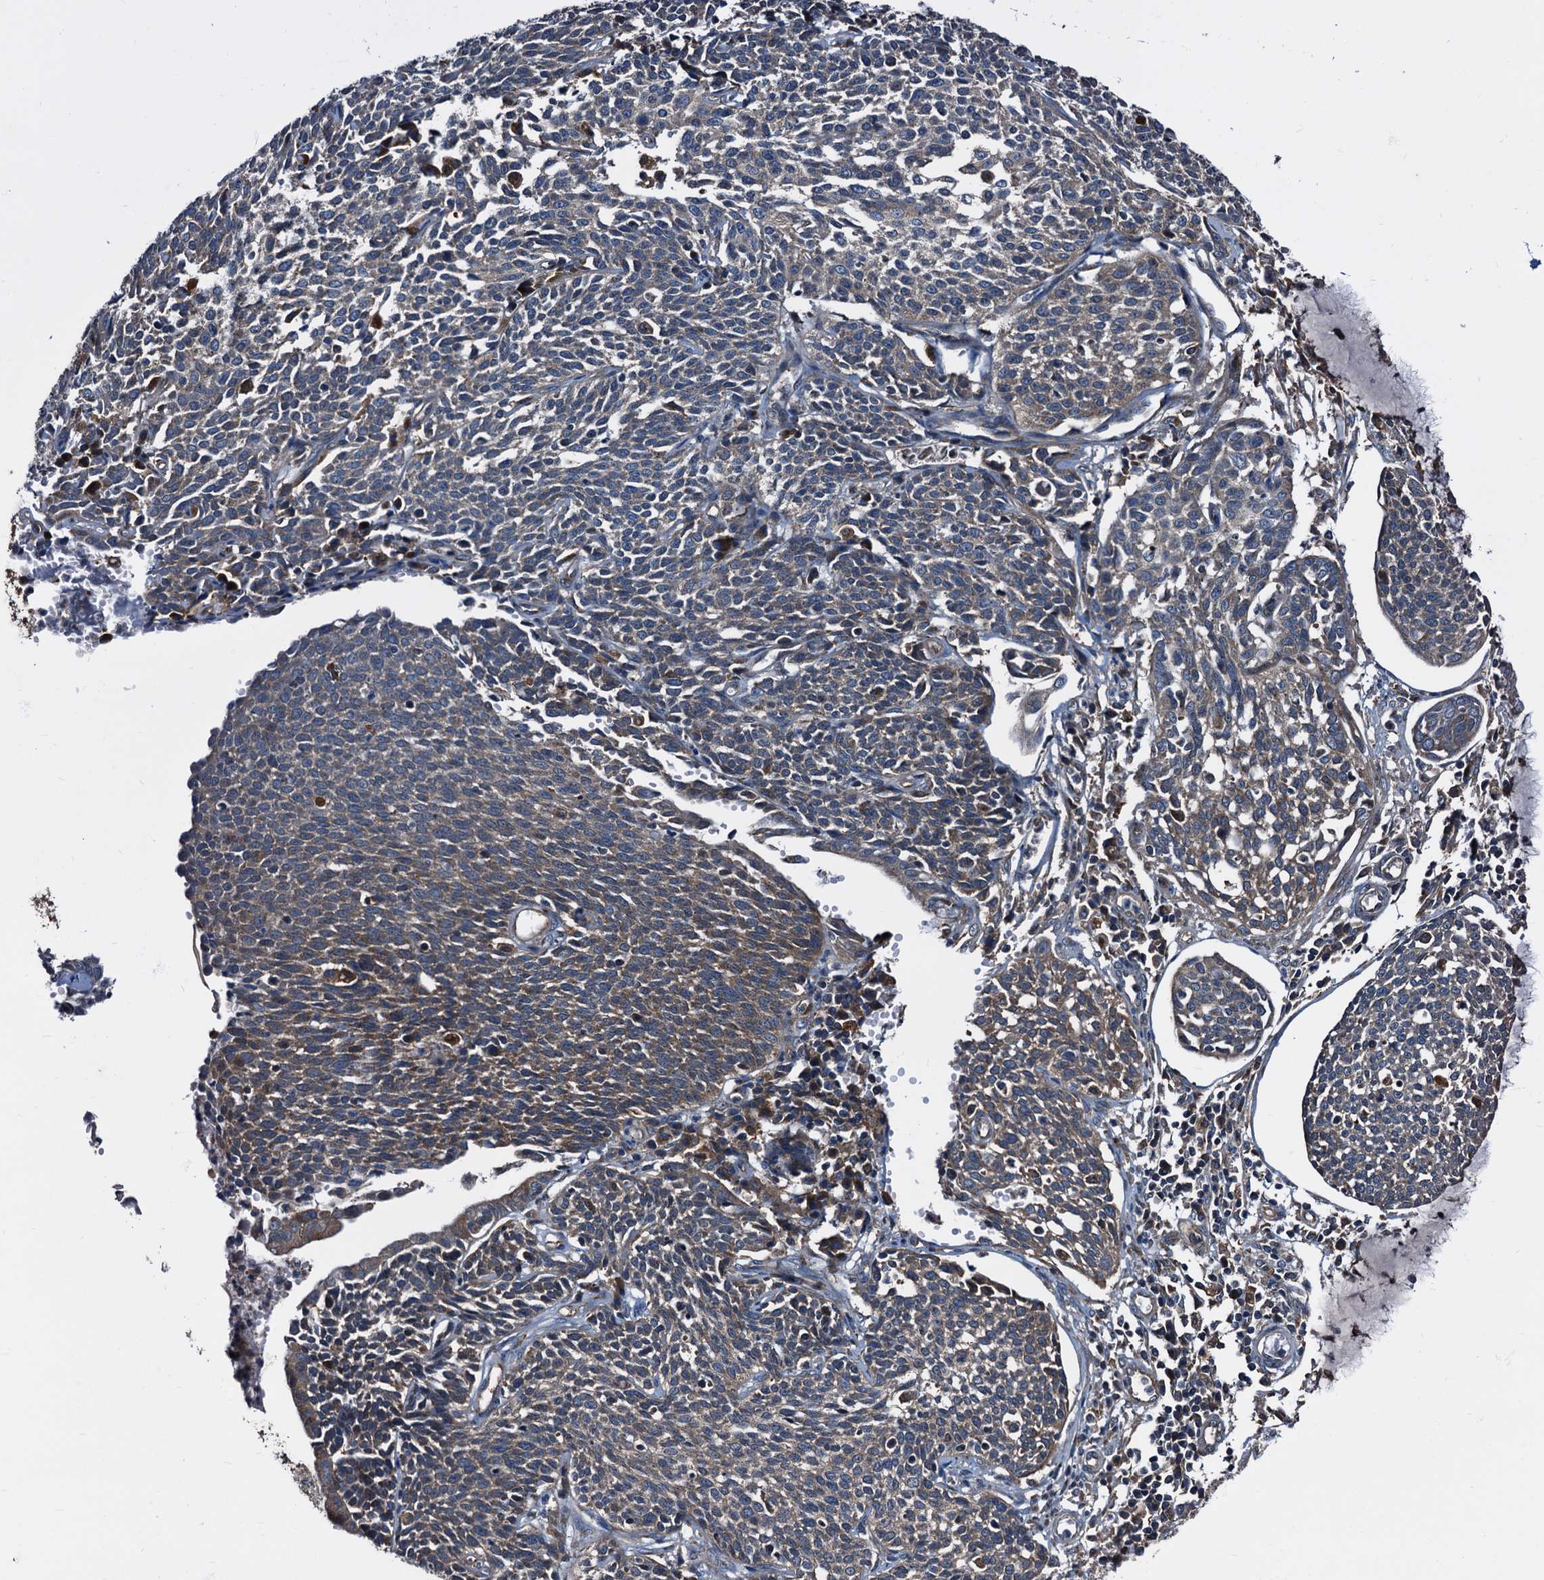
{"staining": {"intensity": "weak", "quantity": "25%-75%", "location": "cytoplasmic/membranous"}, "tissue": "cervical cancer", "cell_type": "Tumor cells", "image_type": "cancer", "snomed": [{"axis": "morphology", "description": "Squamous cell carcinoma, NOS"}, {"axis": "topography", "description": "Cervix"}], "caption": "This micrograph shows immunohistochemistry staining of human squamous cell carcinoma (cervical), with low weak cytoplasmic/membranous positivity in approximately 25%-75% of tumor cells.", "gene": "PEX5", "patient": {"sex": "female", "age": 34}}